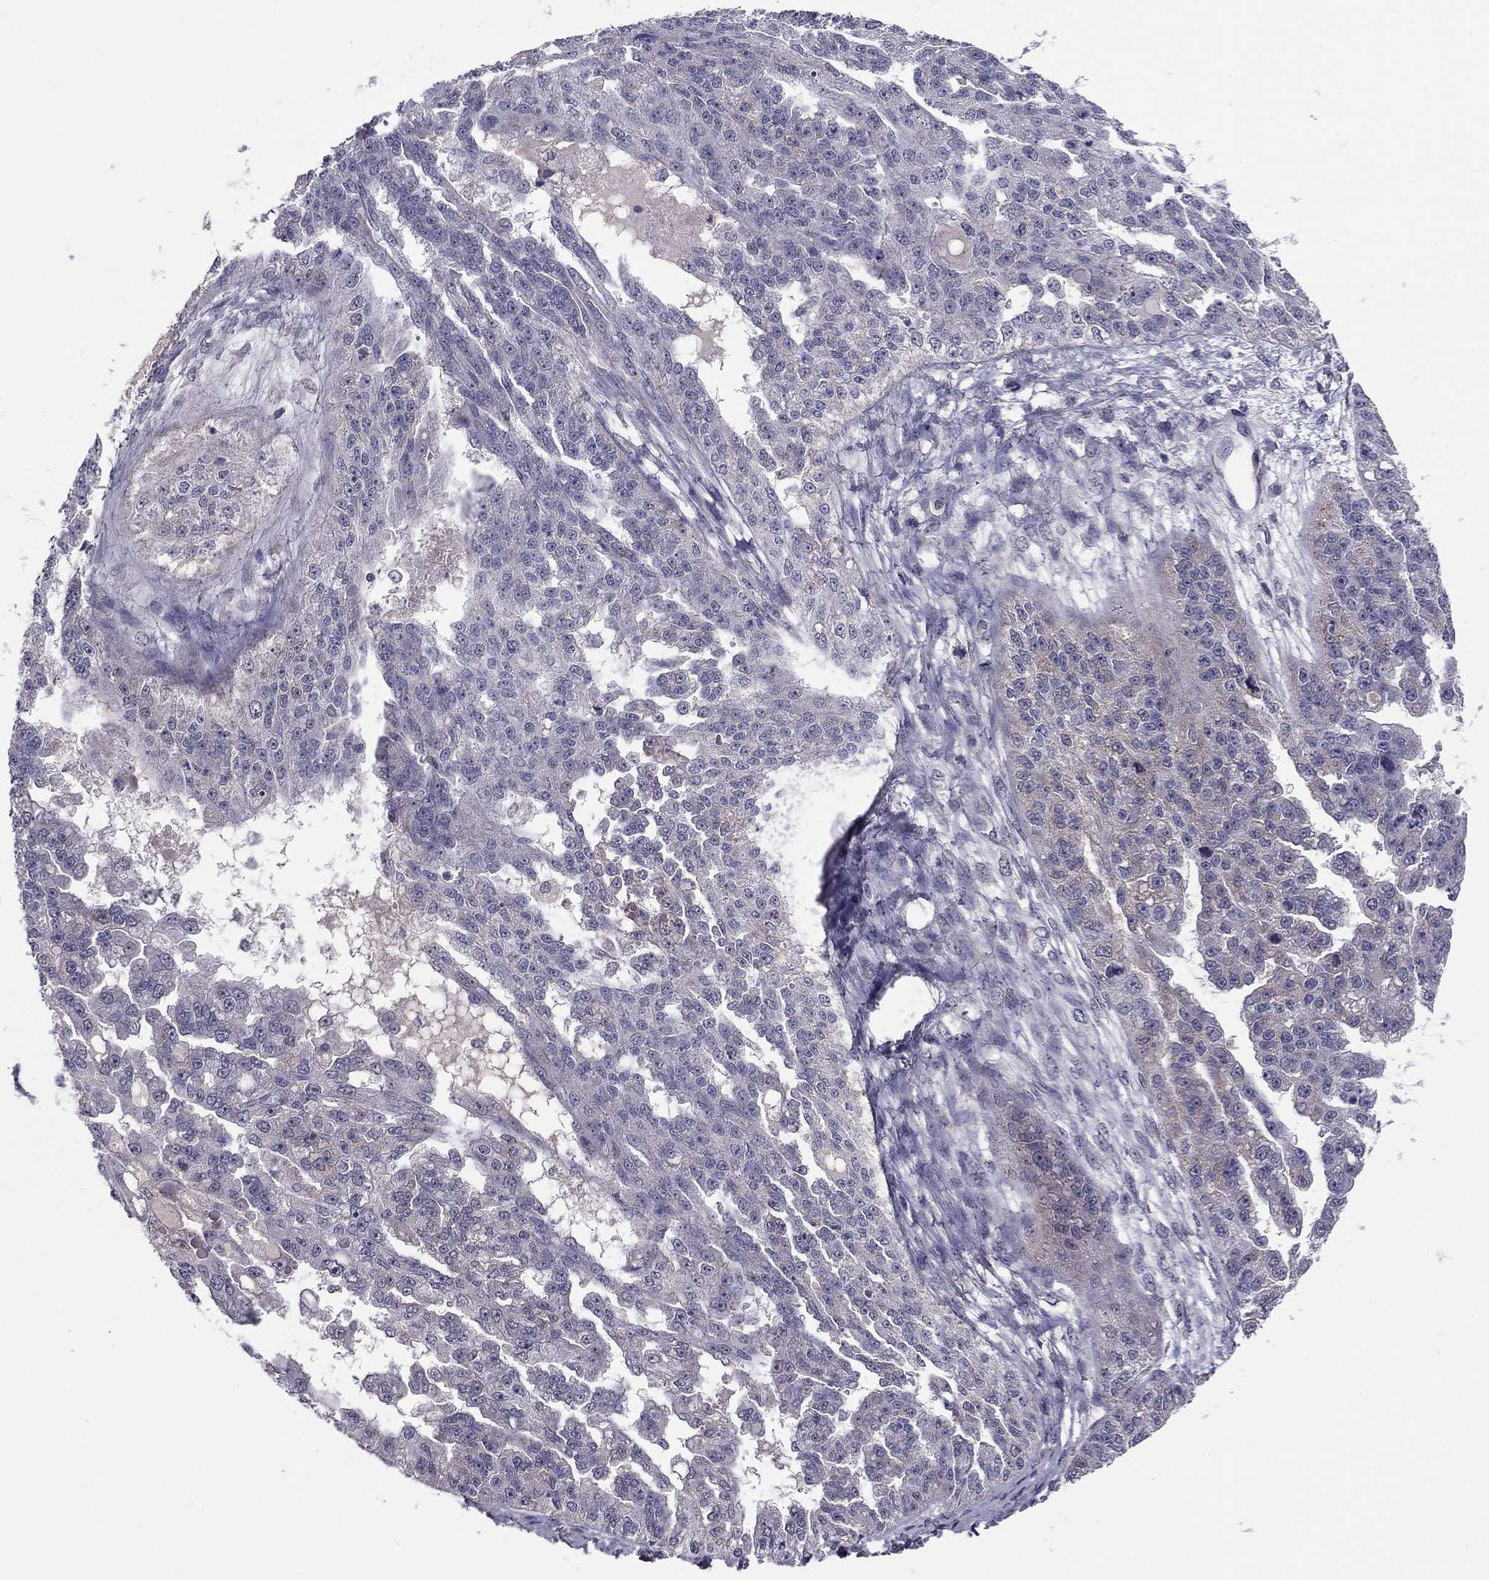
{"staining": {"intensity": "negative", "quantity": "none", "location": "none"}, "tissue": "ovarian cancer", "cell_type": "Tumor cells", "image_type": "cancer", "snomed": [{"axis": "morphology", "description": "Cystadenocarcinoma, serous, NOS"}, {"axis": "topography", "description": "Ovary"}], "caption": "A photomicrograph of human ovarian cancer is negative for staining in tumor cells.", "gene": "HCN1", "patient": {"sex": "female", "age": 58}}